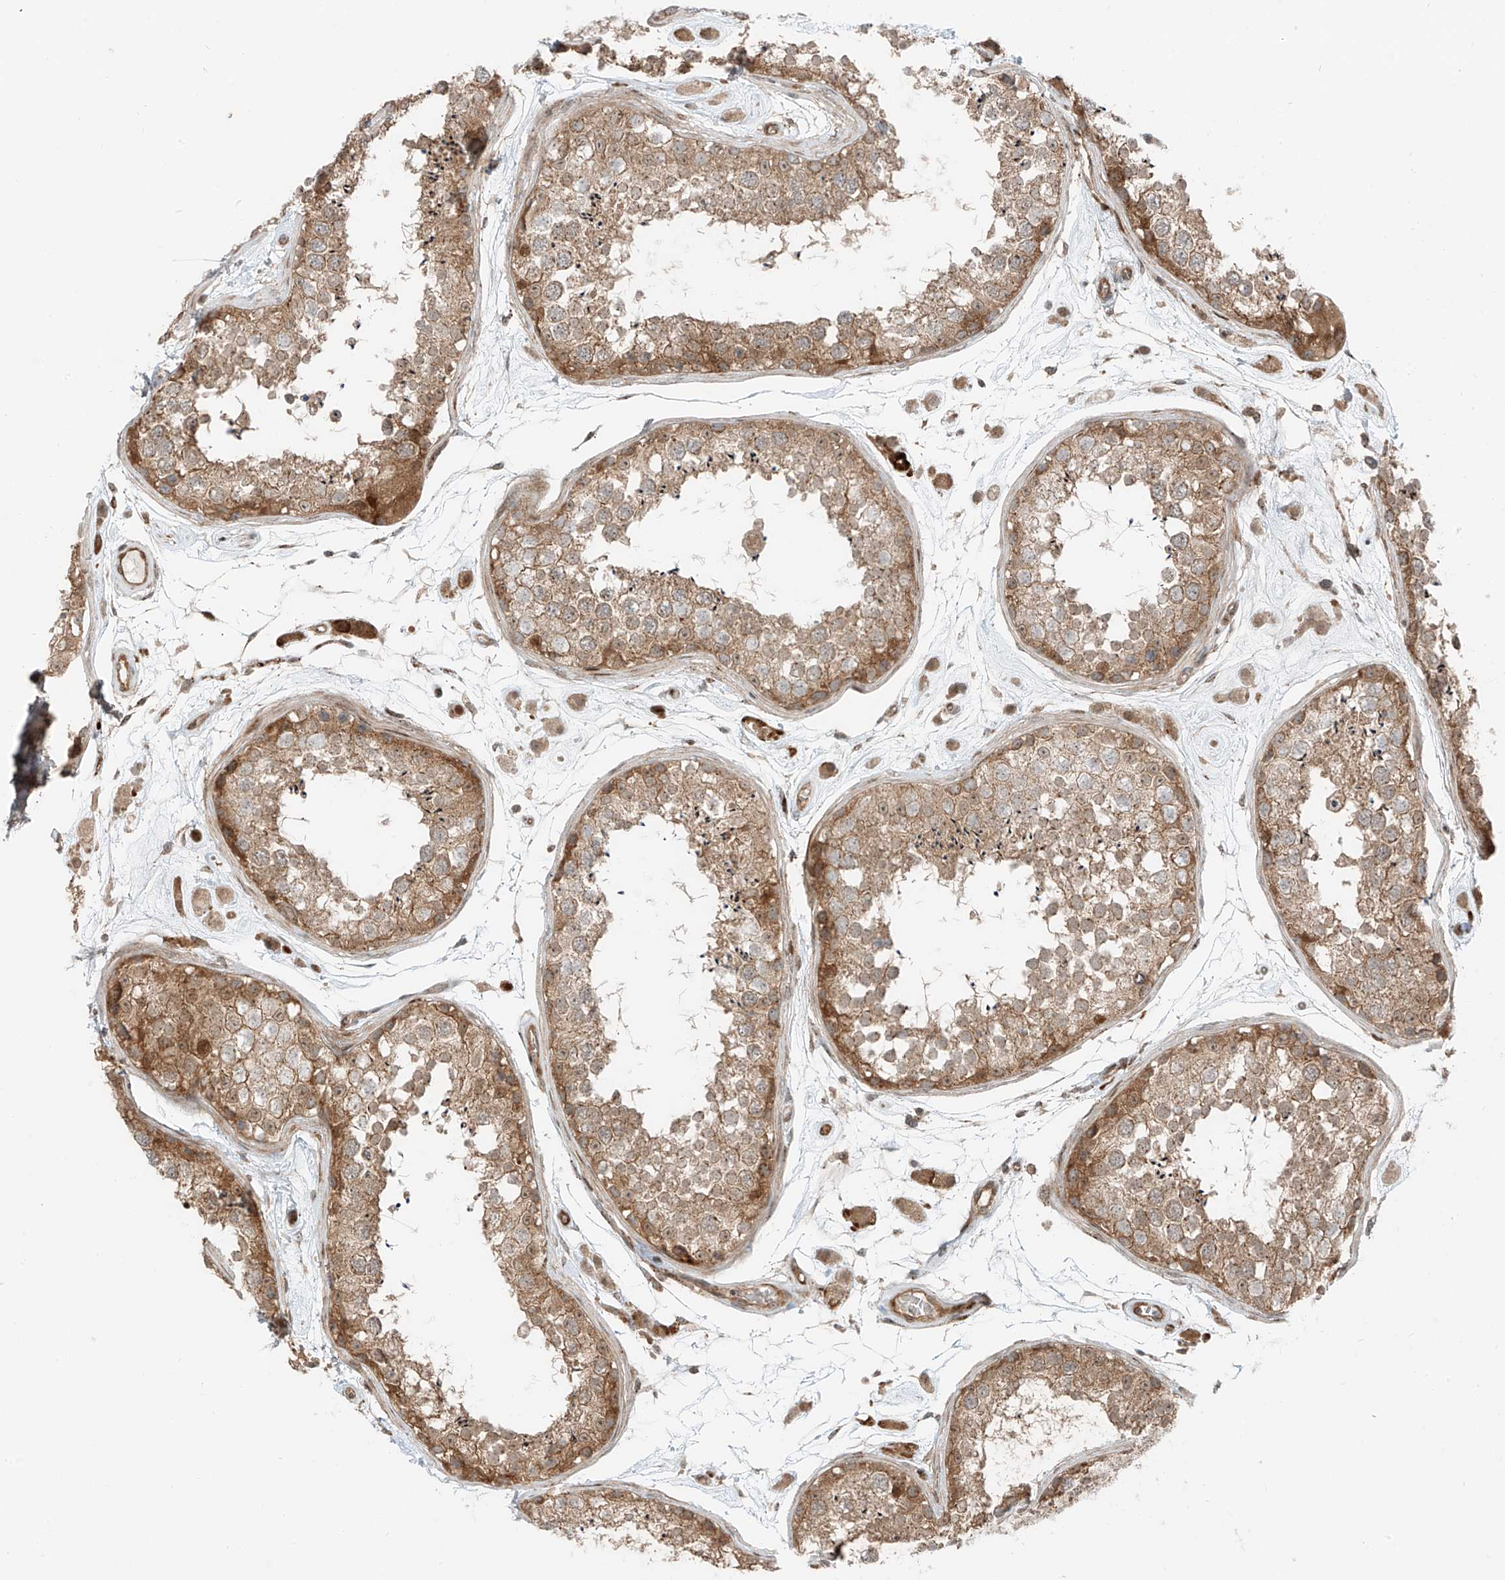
{"staining": {"intensity": "moderate", "quantity": ">75%", "location": "cytoplasmic/membranous"}, "tissue": "testis", "cell_type": "Cells in seminiferous ducts", "image_type": "normal", "snomed": [{"axis": "morphology", "description": "Normal tissue, NOS"}, {"axis": "topography", "description": "Testis"}], "caption": "Moderate cytoplasmic/membranous staining is present in about >75% of cells in seminiferous ducts in benign testis. (Brightfield microscopy of DAB IHC at high magnification).", "gene": "USP48", "patient": {"sex": "male", "age": 25}}